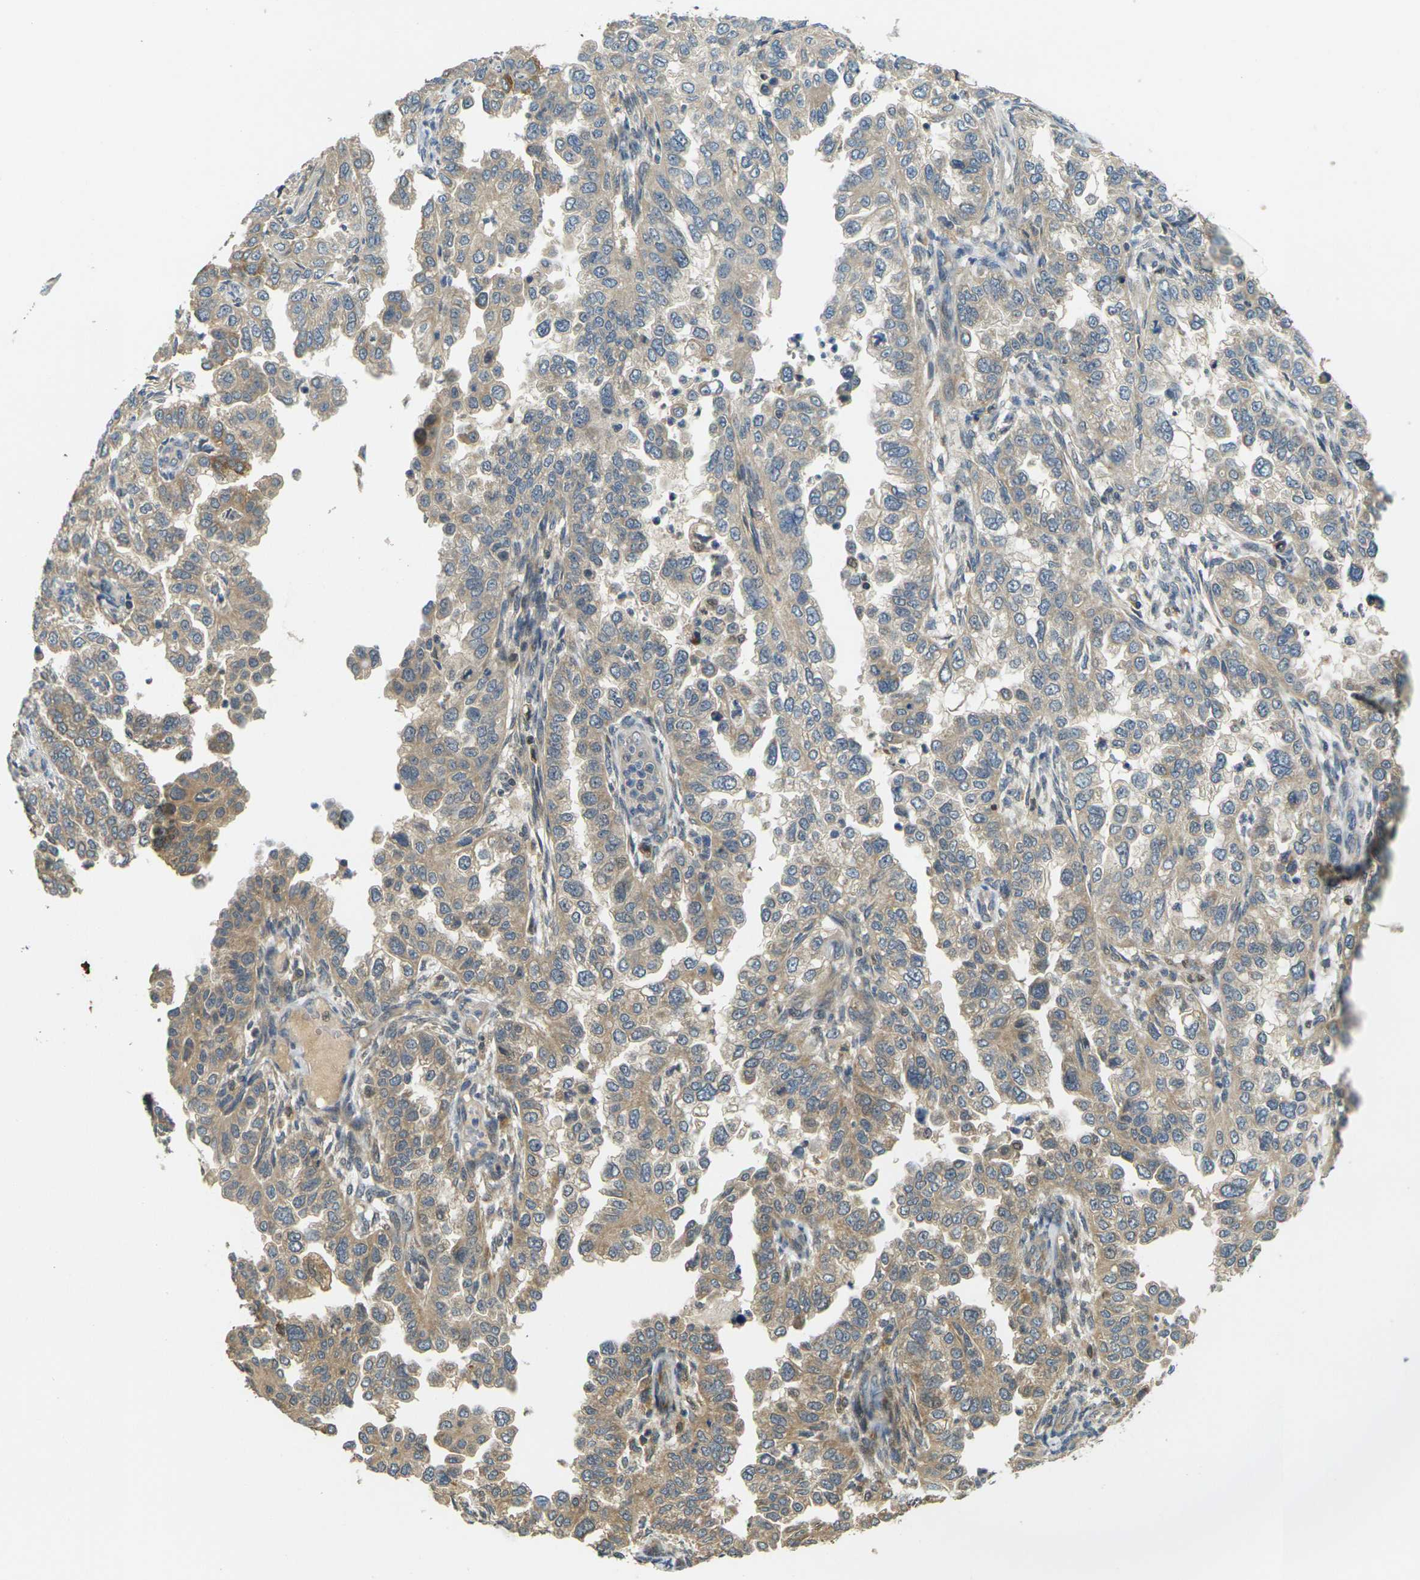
{"staining": {"intensity": "moderate", "quantity": ">75%", "location": "cytoplasmic/membranous"}, "tissue": "endometrial cancer", "cell_type": "Tumor cells", "image_type": "cancer", "snomed": [{"axis": "morphology", "description": "Adenocarcinoma, NOS"}, {"axis": "topography", "description": "Endometrium"}], "caption": "The histopathology image demonstrates immunohistochemical staining of endometrial adenocarcinoma. There is moderate cytoplasmic/membranous expression is appreciated in about >75% of tumor cells.", "gene": "KLHL8", "patient": {"sex": "female", "age": 85}}